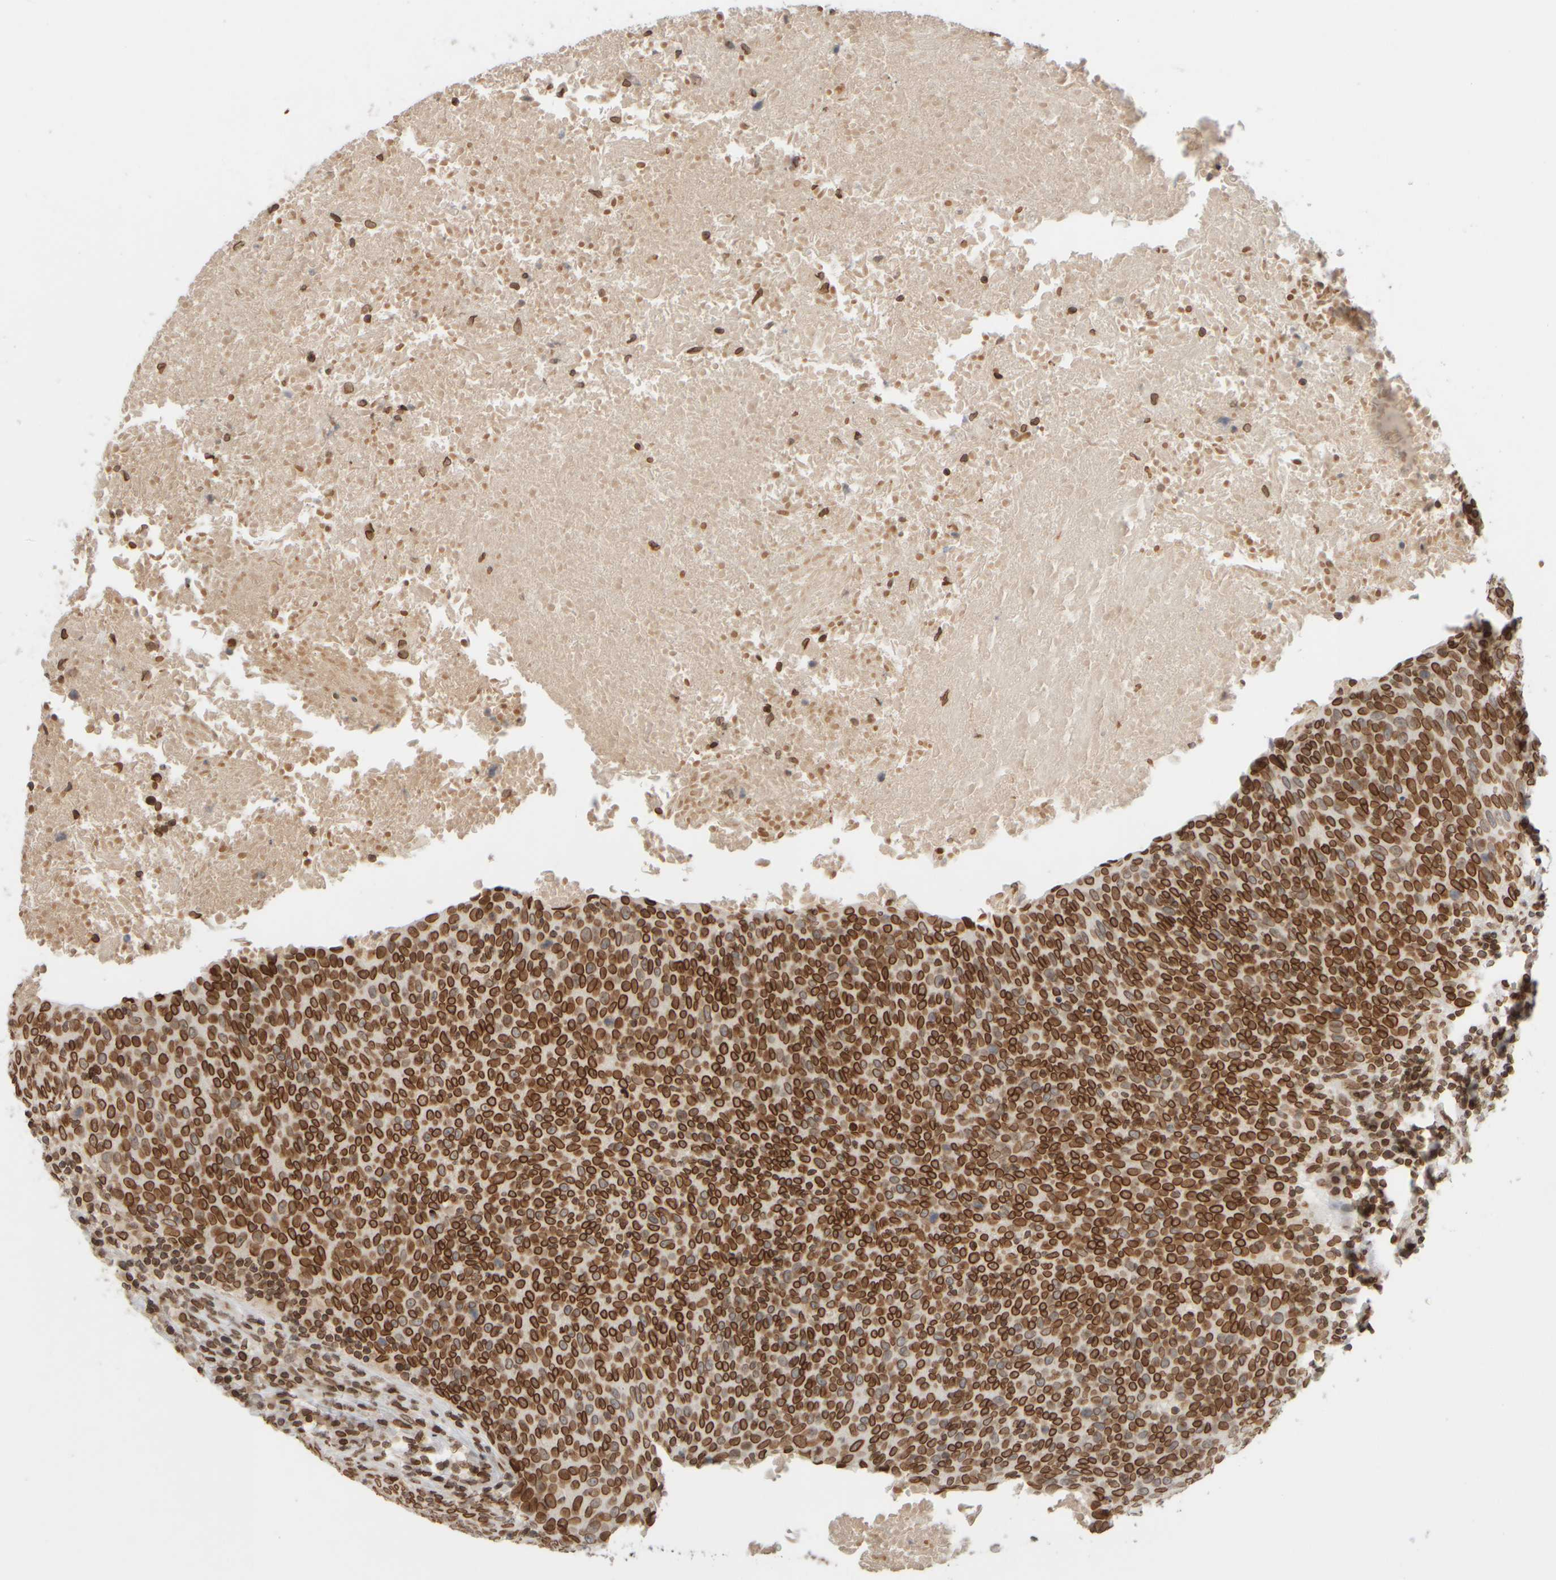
{"staining": {"intensity": "strong", "quantity": ">75%", "location": "cytoplasmic/membranous,nuclear"}, "tissue": "head and neck cancer", "cell_type": "Tumor cells", "image_type": "cancer", "snomed": [{"axis": "morphology", "description": "Squamous cell carcinoma, NOS"}, {"axis": "morphology", "description": "Squamous cell carcinoma, metastatic, NOS"}, {"axis": "topography", "description": "Lymph node"}, {"axis": "topography", "description": "Head-Neck"}], "caption": "This photomicrograph demonstrates immunohistochemistry (IHC) staining of head and neck cancer, with high strong cytoplasmic/membranous and nuclear positivity in about >75% of tumor cells.", "gene": "ZC3HC1", "patient": {"sex": "male", "age": 62}}